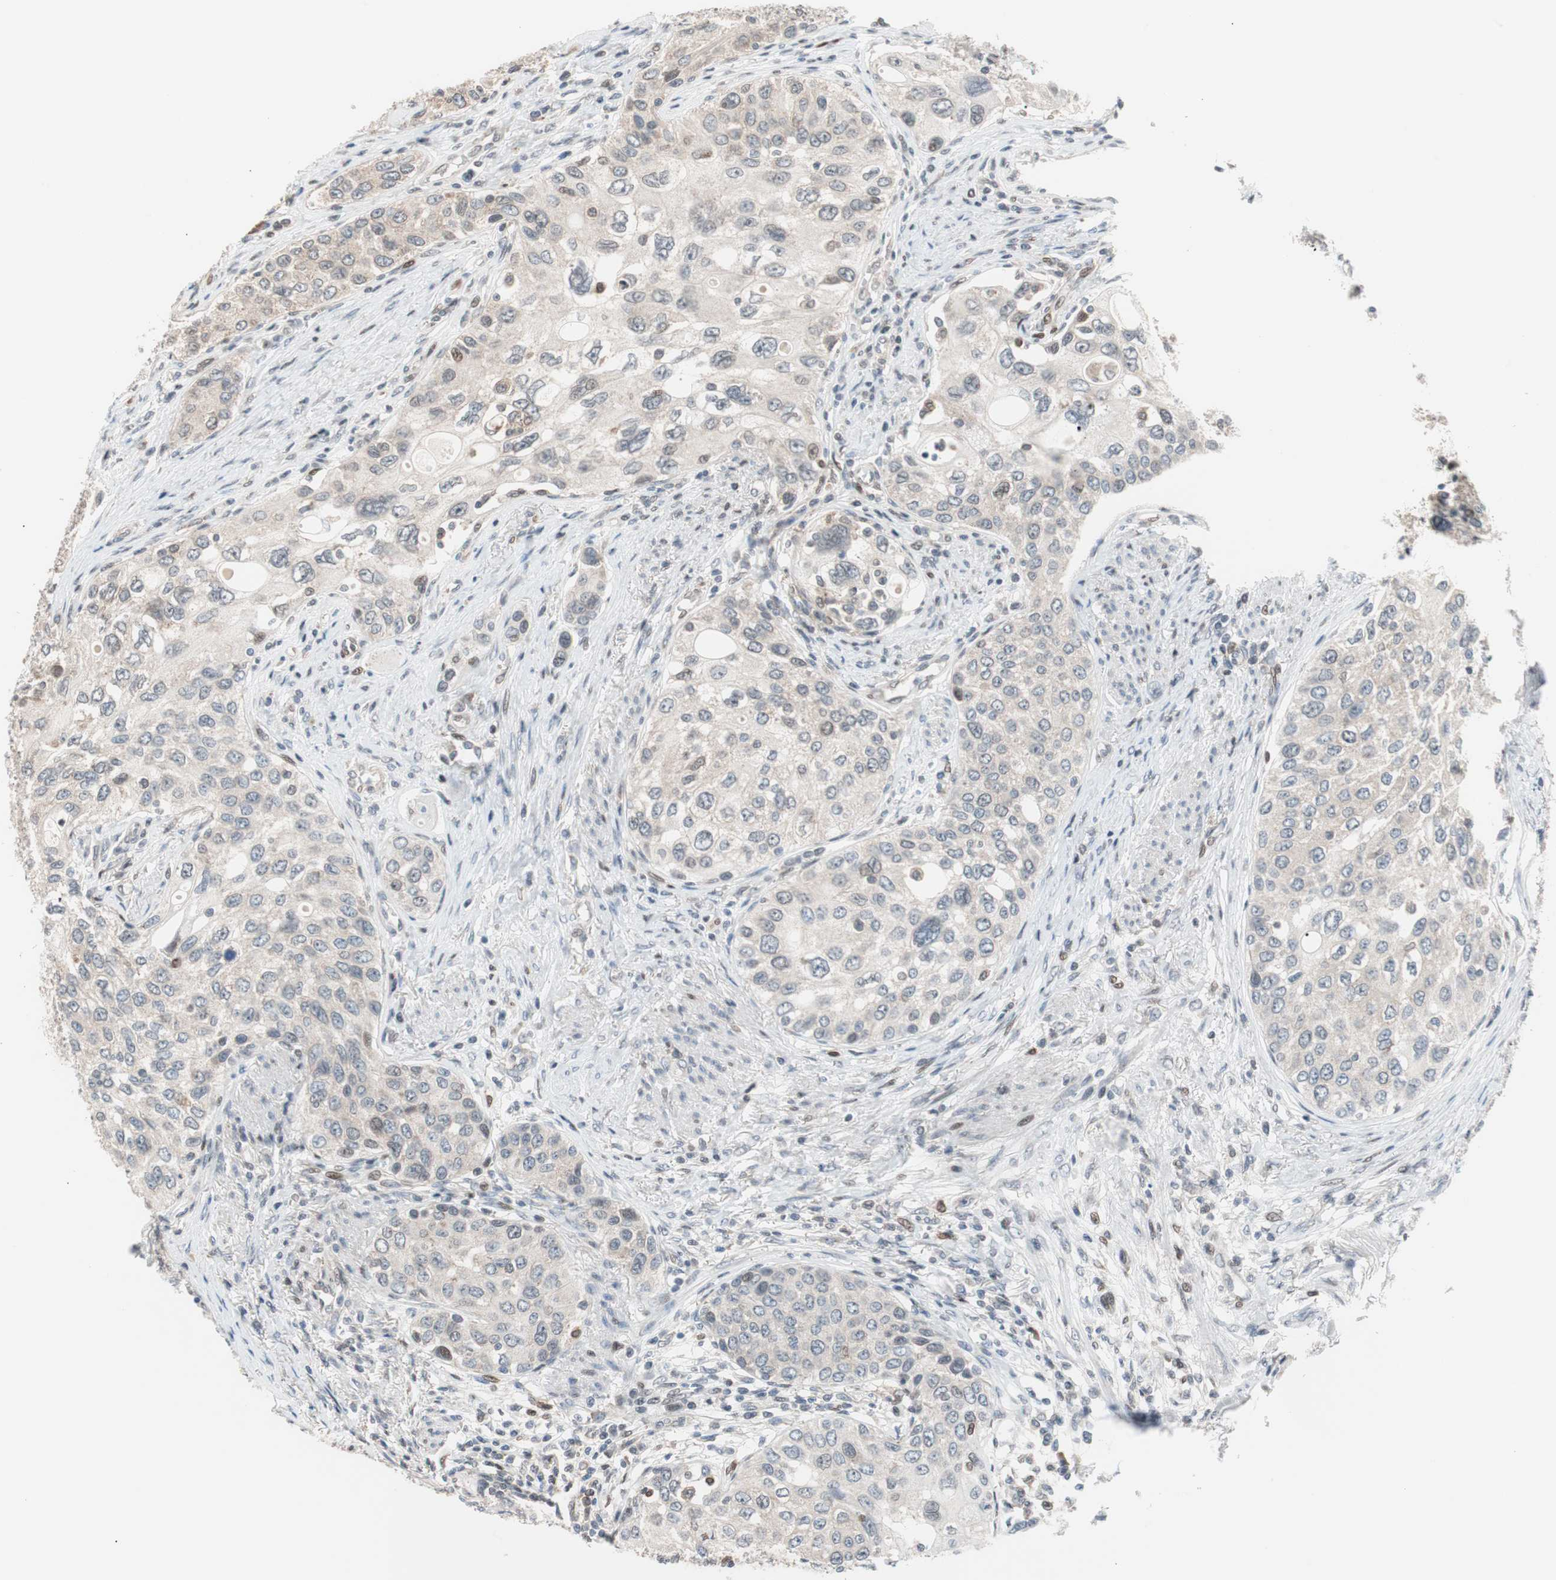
{"staining": {"intensity": "weak", "quantity": "<25%", "location": "cytoplasmic/membranous"}, "tissue": "urothelial cancer", "cell_type": "Tumor cells", "image_type": "cancer", "snomed": [{"axis": "morphology", "description": "Urothelial carcinoma, High grade"}, {"axis": "topography", "description": "Urinary bladder"}], "caption": "Histopathology image shows no protein positivity in tumor cells of high-grade urothelial carcinoma tissue.", "gene": "POLH", "patient": {"sex": "female", "age": 56}}